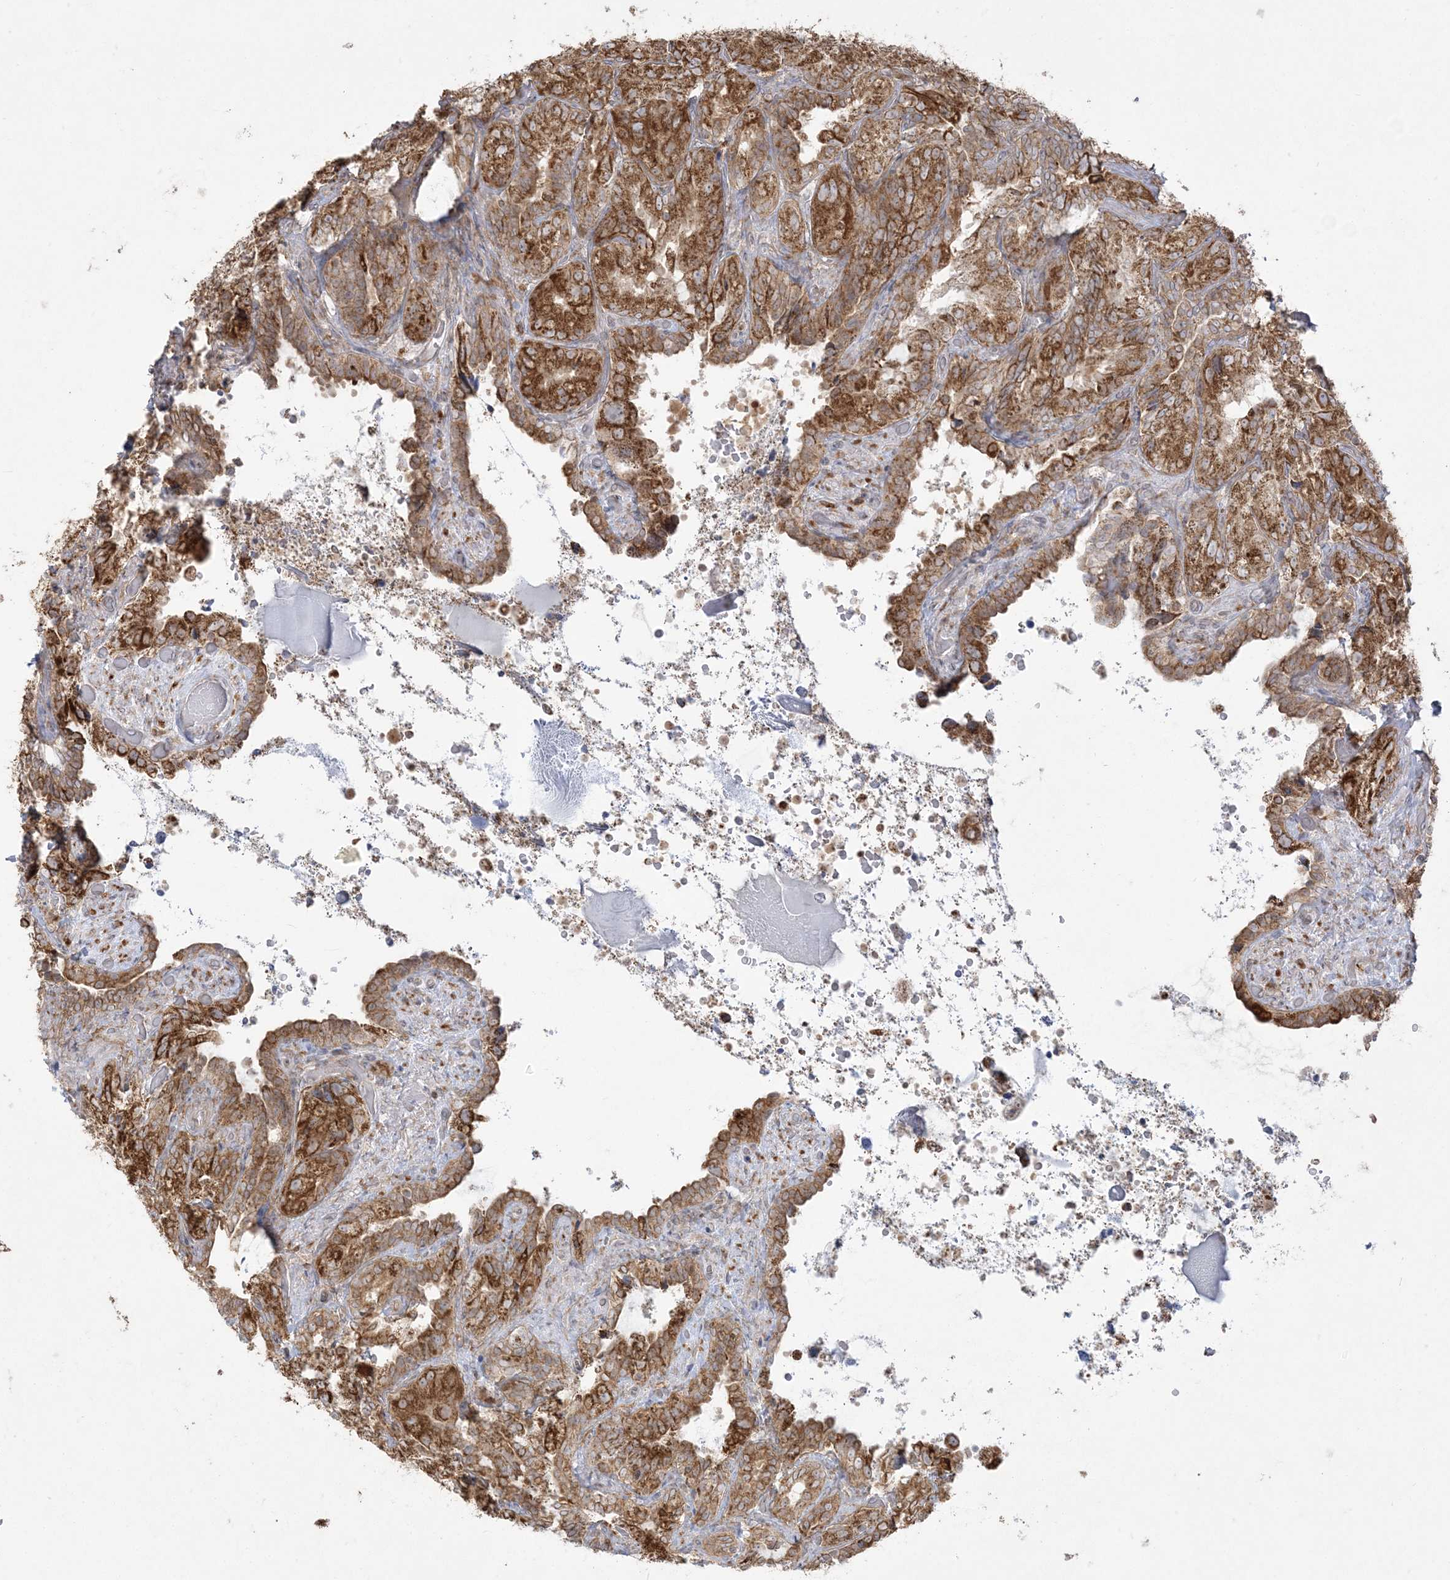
{"staining": {"intensity": "strong", "quantity": ">75%", "location": "cytoplasmic/membranous"}, "tissue": "seminal vesicle", "cell_type": "Glandular cells", "image_type": "normal", "snomed": [{"axis": "morphology", "description": "Normal tissue, NOS"}, {"axis": "topography", "description": "Seminal veicle"}, {"axis": "topography", "description": "Peripheral nerve tissue"}], "caption": "A micrograph of human seminal vesicle stained for a protein reveals strong cytoplasmic/membranous brown staining in glandular cells. Nuclei are stained in blue.", "gene": "ZC3H6", "patient": {"sex": "male", "age": 67}}